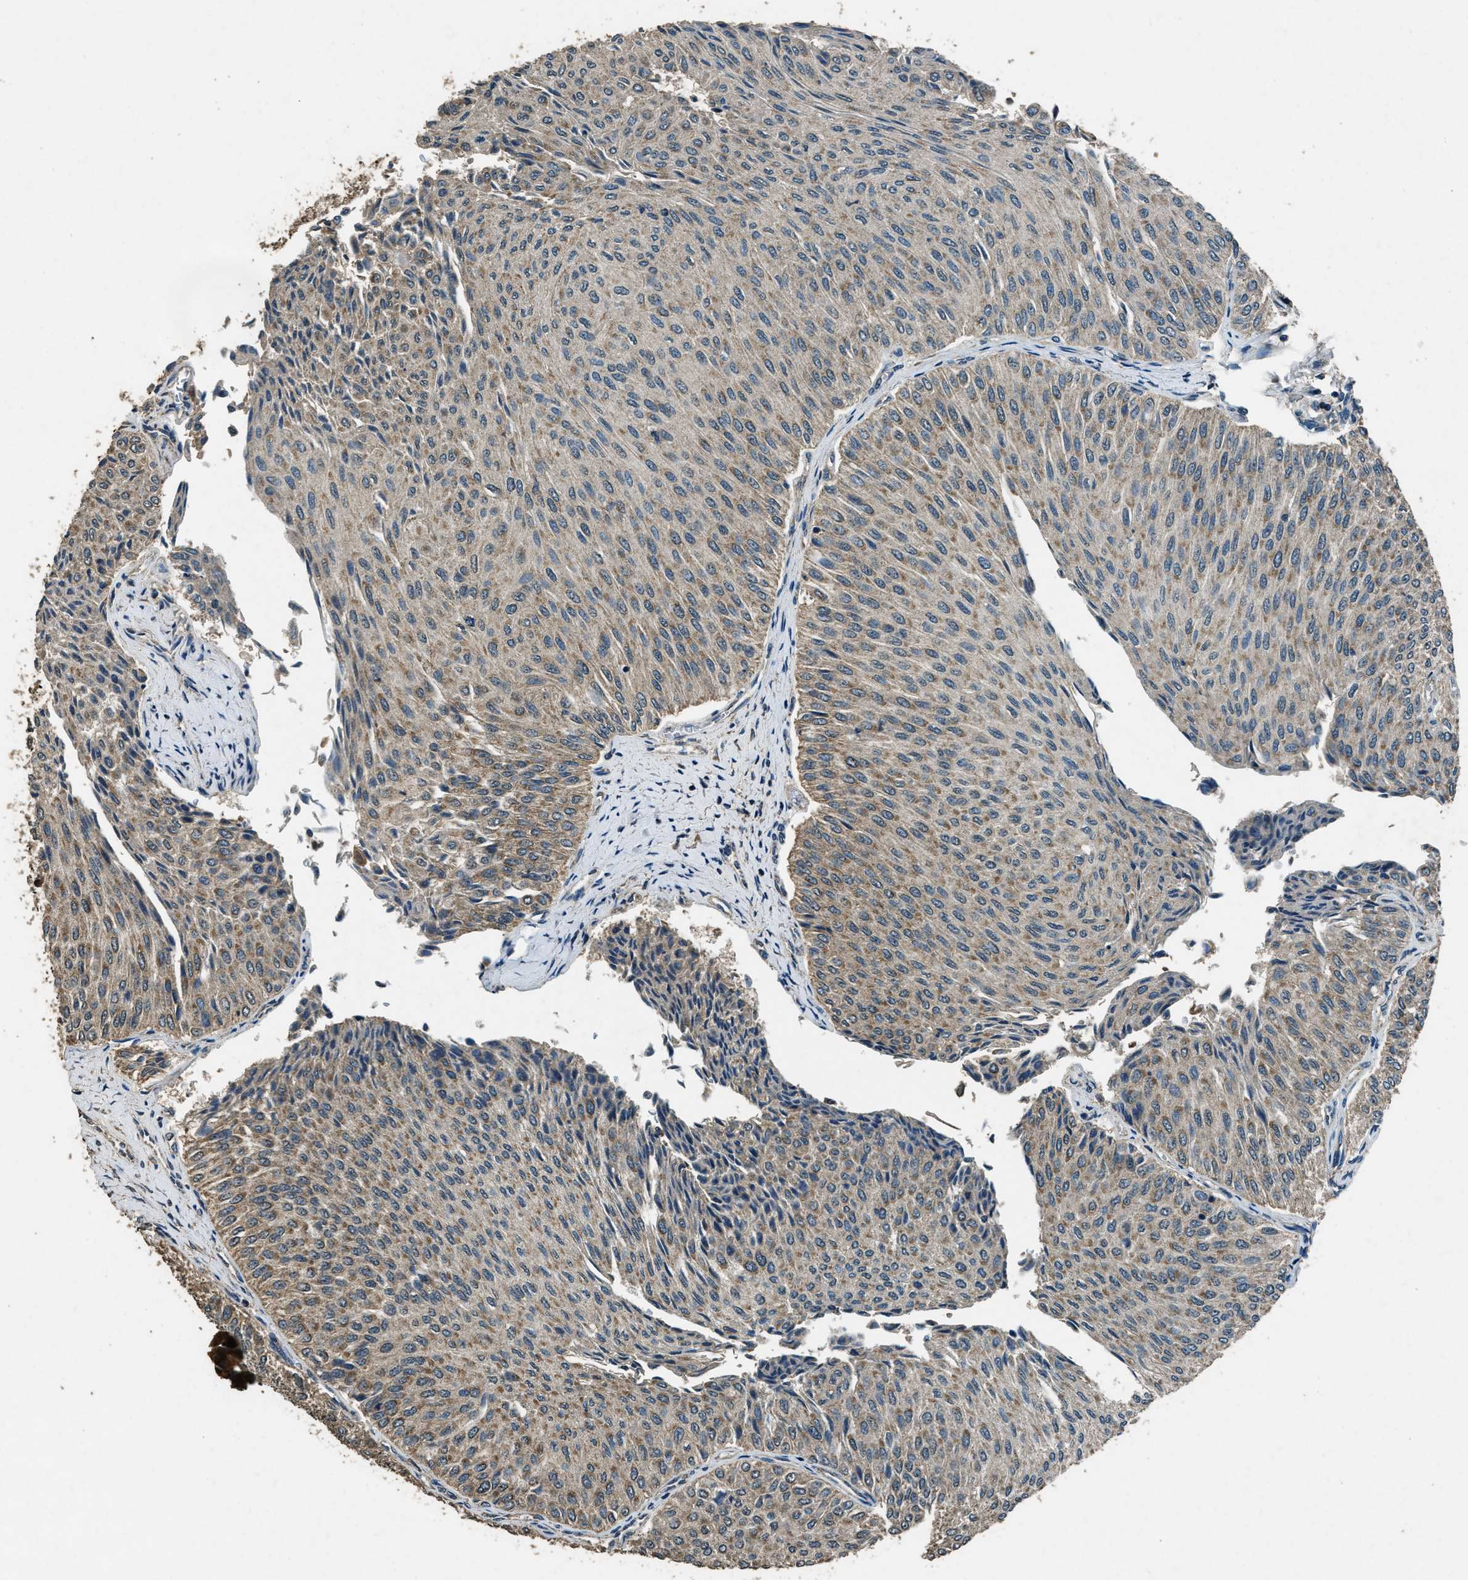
{"staining": {"intensity": "moderate", "quantity": "25%-75%", "location": "cytoplasmic/membranous"}, "tissue": "urothelial cancer", "cell_type": "Tumor cells", "image_type": "cancer", "snomed": [{"axis": "morphology", "description": "Urothelial carcinoma, Low grade"}, {"axis": "topography", "description": "Urinary bladder"}], "caption": "This photomicrograph demonstrates immunohistochemistry staining of human urothelial cancer, with medium moderate cytoplasmic/membranous expression in approximately 25%-75% of tumor cells.", "gene": "SALL3", "patient": {"sex": "male", "age": 78}}